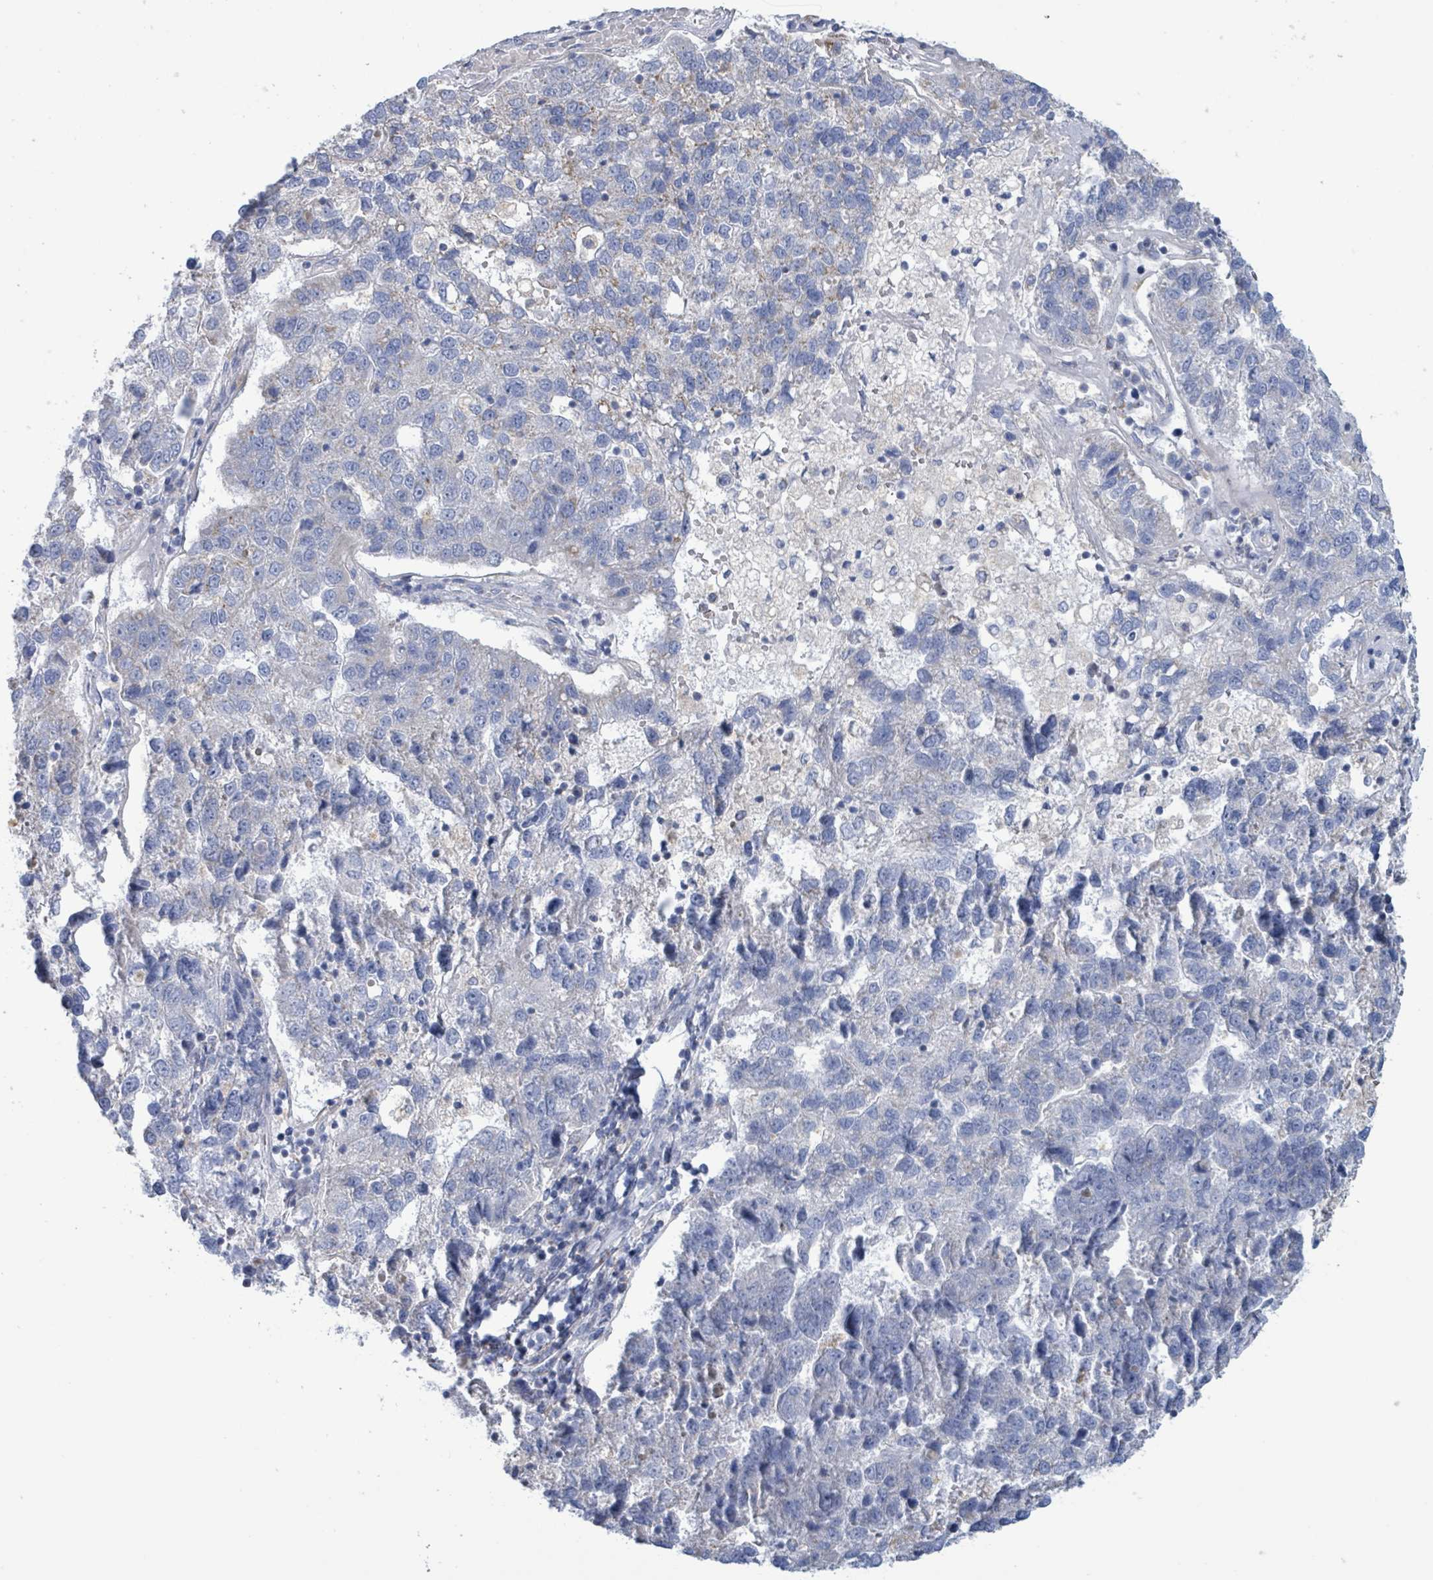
{"staining": {"intensity": "negative", "quantity": "none", "location": "none"}, "tissue": "pancreatic cancer", "cell_type": "Tumor cells", "image_type": "cancer", "snomed": [{"axis": "morphology", "description": "Adenocarcinoma, NOS"}, {"axis": "topography", "description": "Pancreas"}], "caption": "A histopathology image of adenocarcinoma (pancreatic) stained for a protein exhibits no brown staining in tumor cells.", "gene": "AKR1C4", "patient": {"sex": "female", "age": 61}}